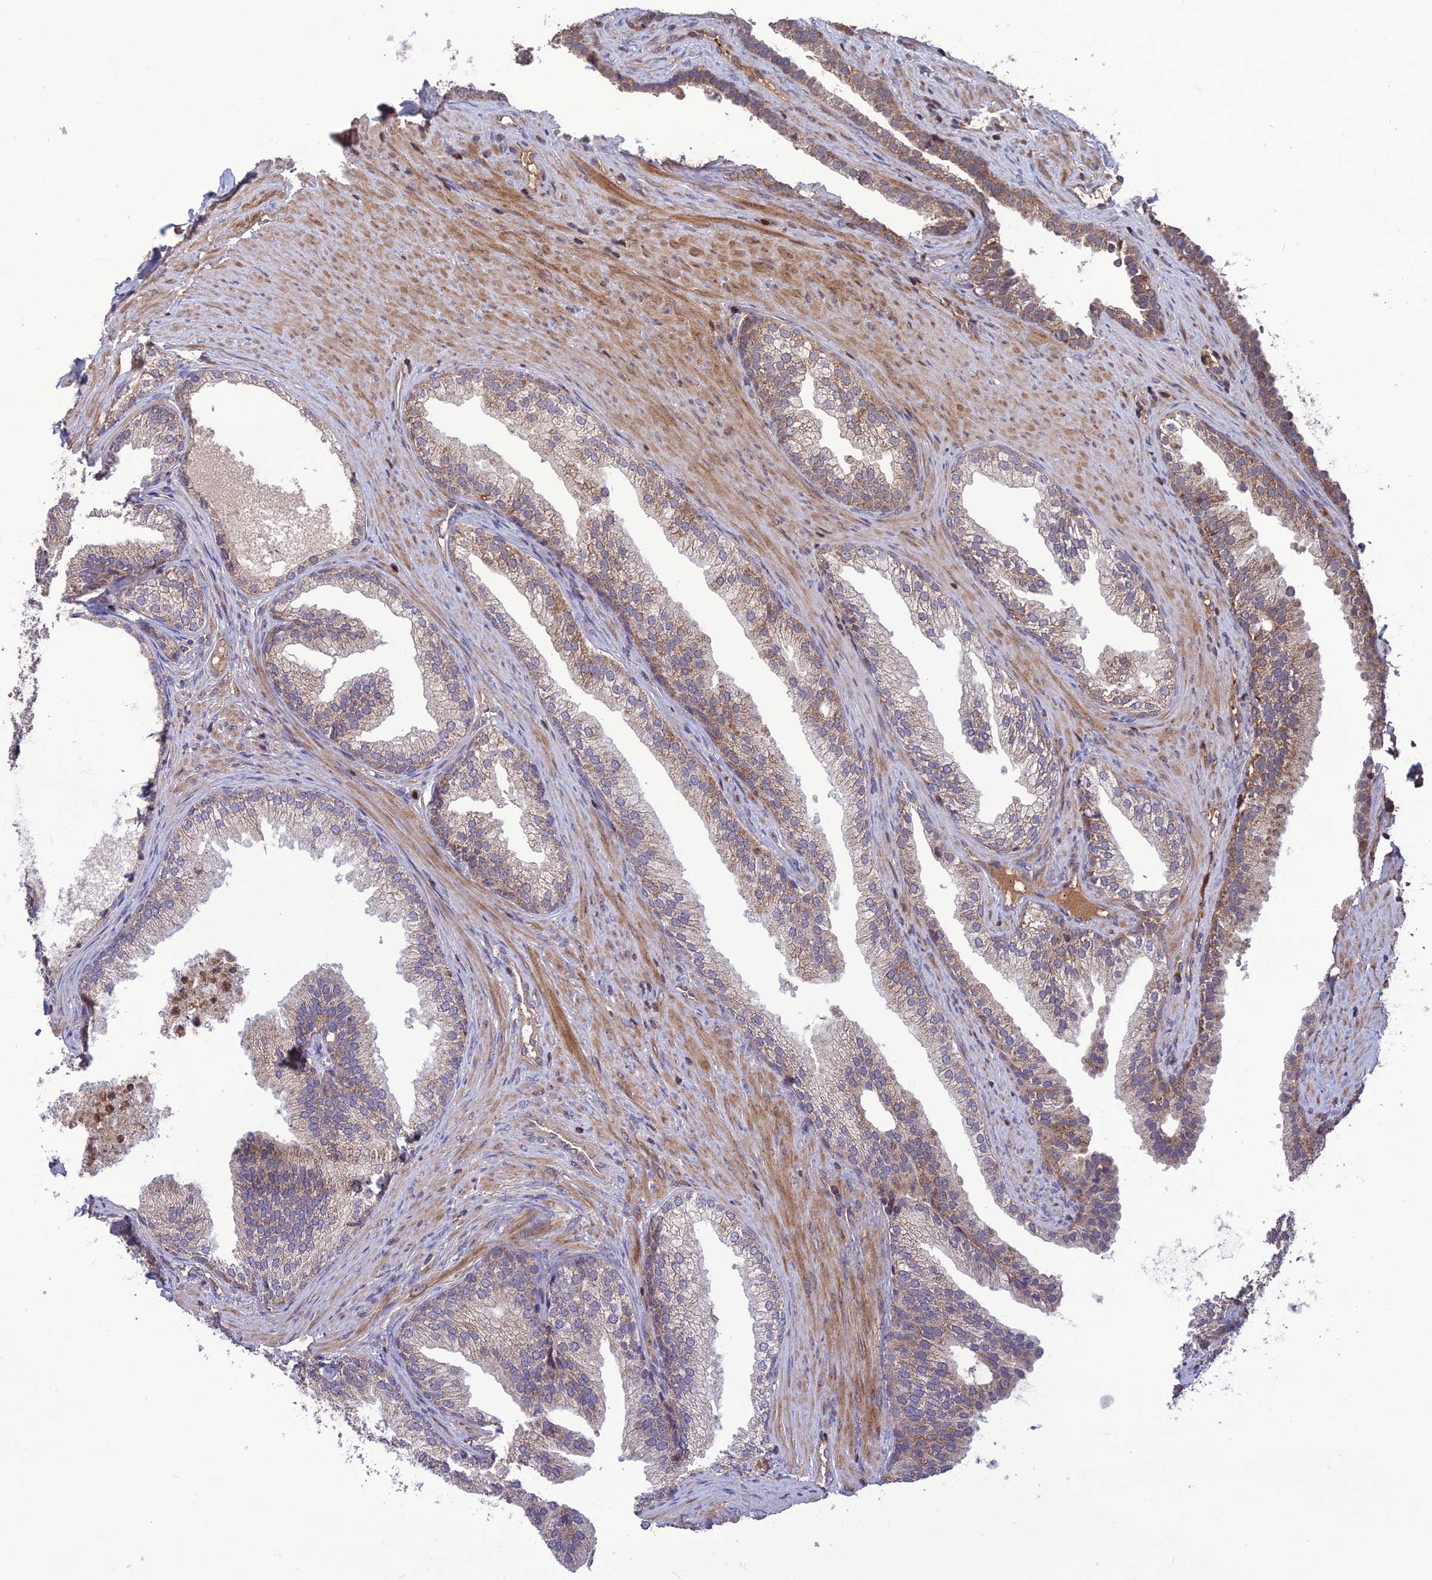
{"staining": {"intensity": "weak", "quantity": "25%-75%", "location": "cytoplasmic/membranous"}, "tissue": "prostate", "cell_type": "Glandular cells", "image_type": "normal", "snomed": [{"axis": "morphology", "description": "Normal tissue, NOS"}, {"axis": "topography", "description": "Prostate"}], "caption": "Weak cytoplasmic/membranous protein staining is seen in approximately 25%-75% of glandular cells in prostate.", "gene": "NDUFC1", "patient": {"sex": "male", "age": 76}}